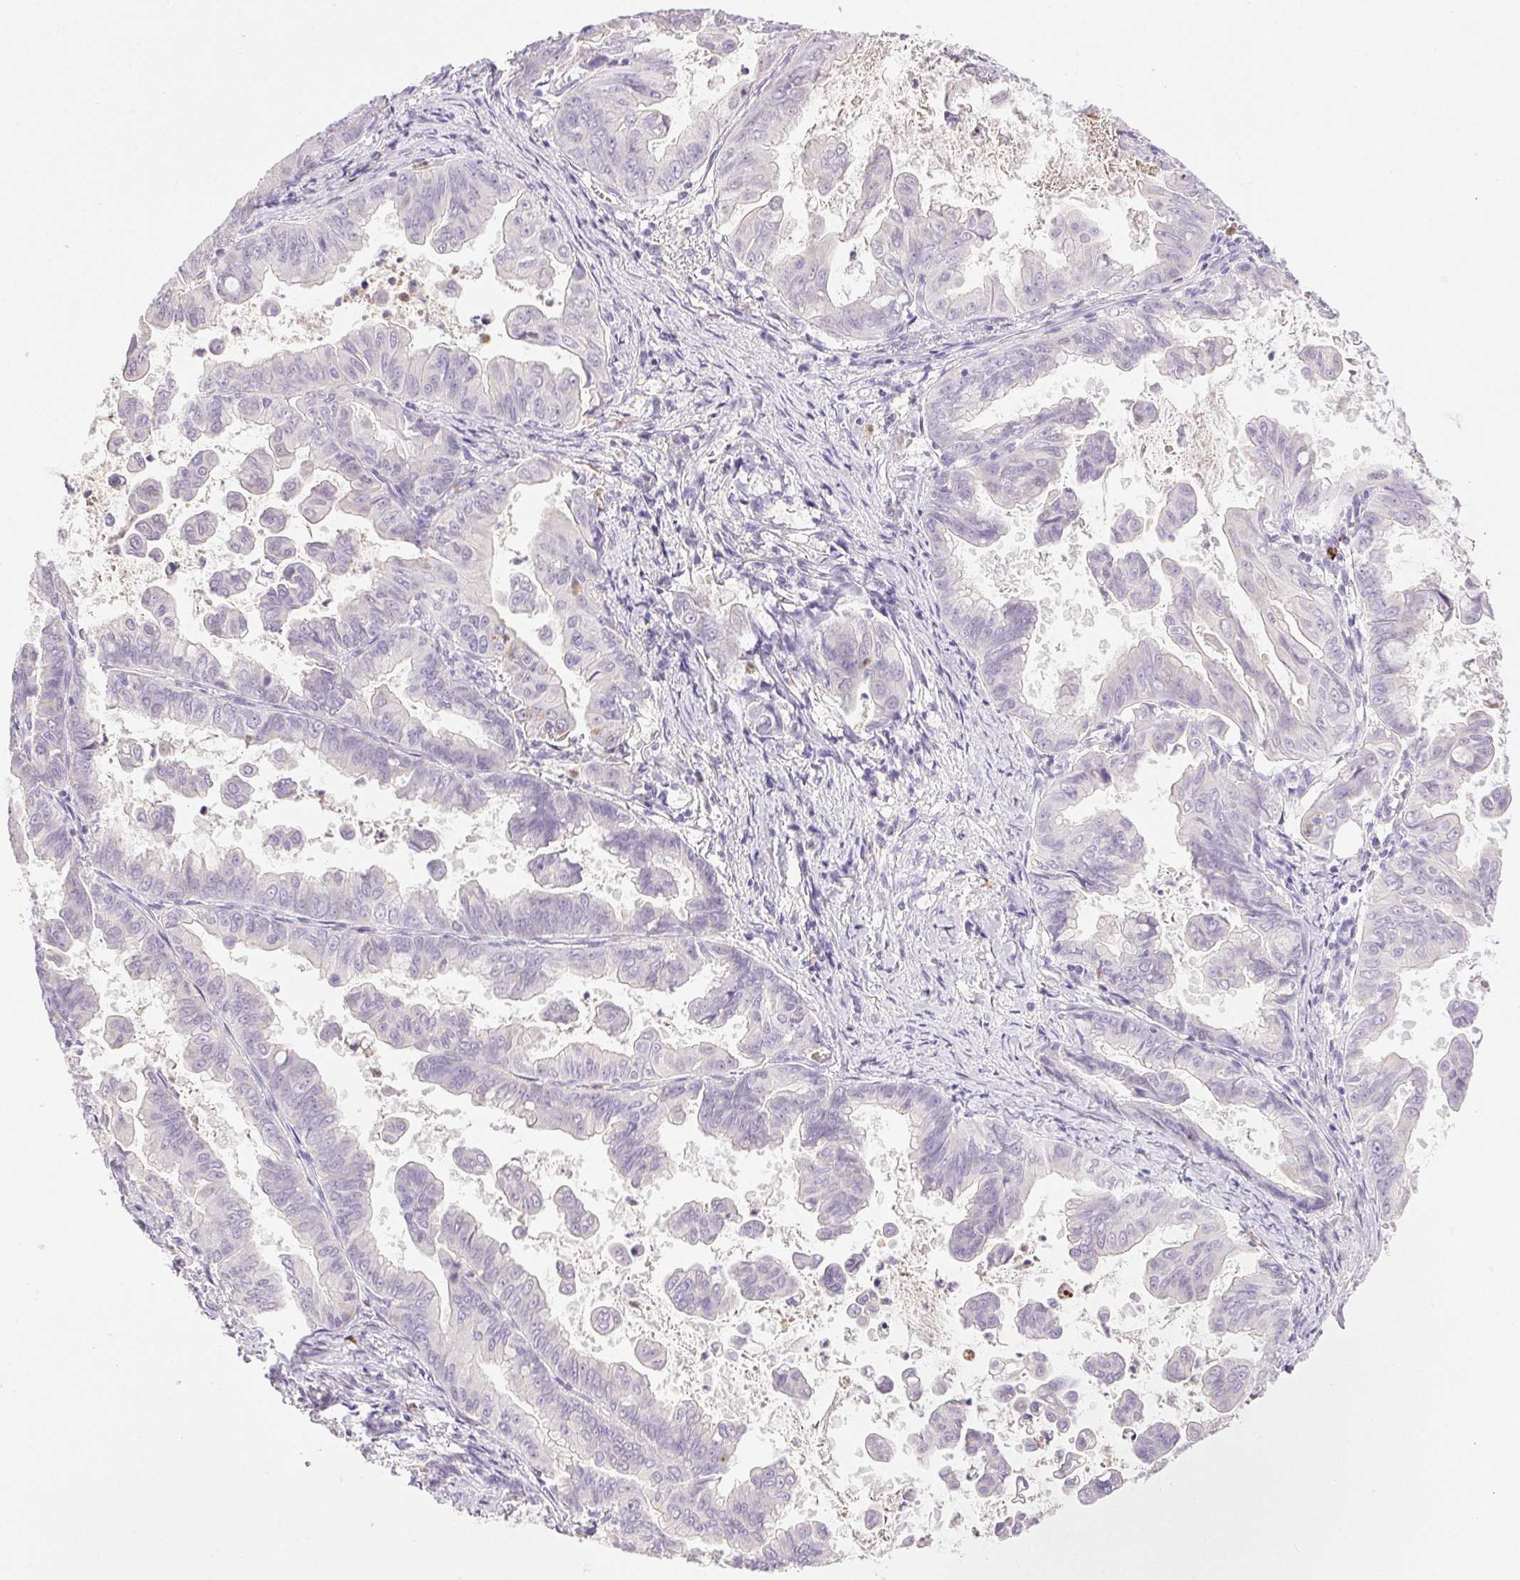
{"staining": {"intensity": "negative", "quantity": "none", "location": "none"}, "tissue": "stomach cancer", "cell_type": "Tumor cells", "image_type": "cancer", "snomed": [{"axis": "morphology", "description": "Adenocarcinoma, NOS"}, {"axis": "topography", "description": "Stomach, upper"}], "caption": "A histopathology image of adenocarcinoma (stomach) stained for a protein displays no brown staining in tumor cells.", "gene": "EMX2", "patient": {"sex": "male", "age": 80}}